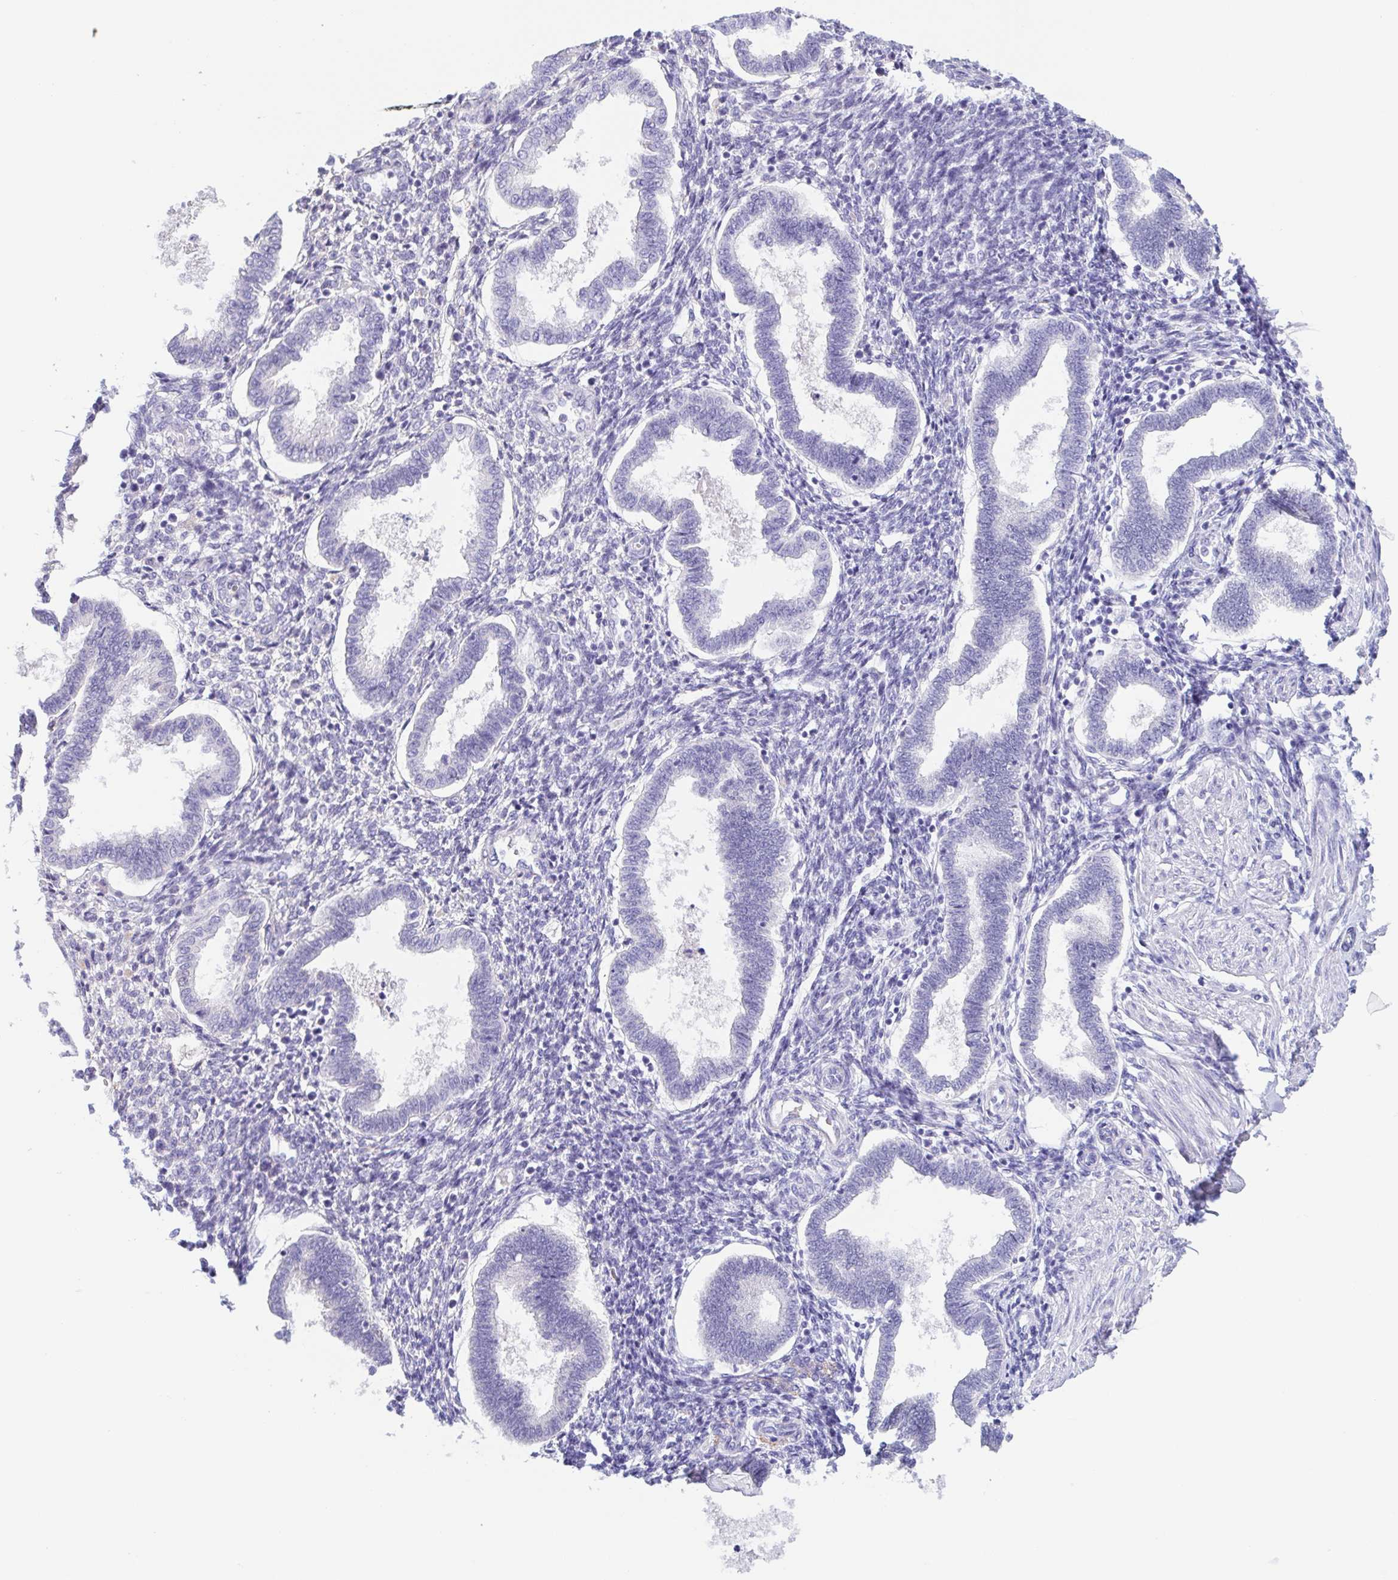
{"staining": {"intensity": "negative", "quantity": "none", "location": "none"}, "tissue": "endometrium", "cell_type": "Cells in endometrial stroma", "image_type": "normal", "snomed": [{"axis": "morphology", "description": "Normal tissue, NOS"}, {"axis": "topography", "description": "Endometrium"}], "caption": "This is a micrograph of immunohistochemistry (IHC) staining of benign endometrium, which shows no positivity in cells in endometrial stroma. The staining is performed using DAB brown chromogen with nuclei counter-stained in using hematoxylin.", "gene": "TREH", "patient": {"sex": "female", "age": 24}}